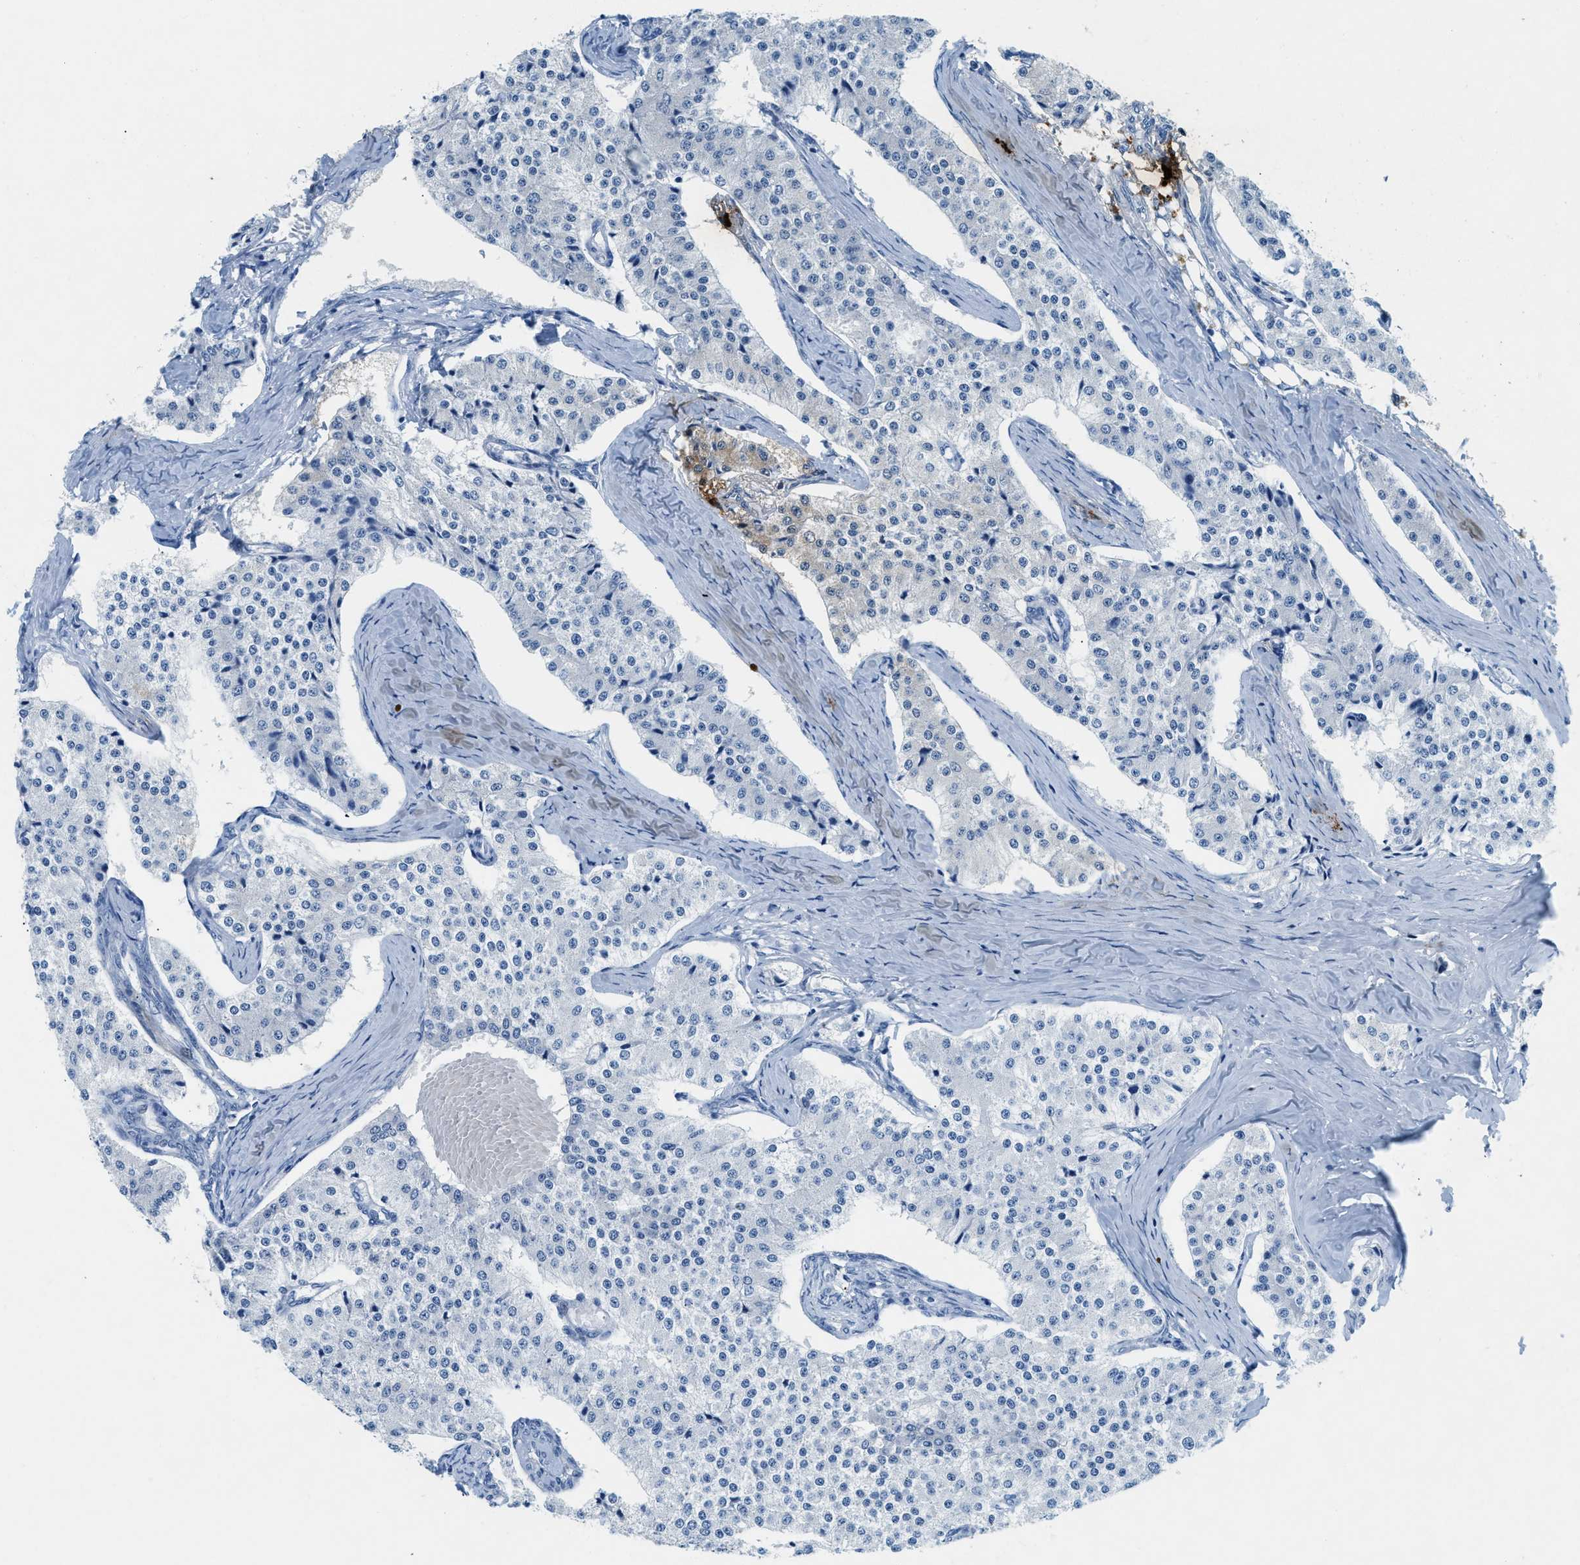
{"staining": {"intensity": "negative", "quantity": "none", "location": "none"}, "tissue": "carcinoid", "cell_type": "Tumor cells", "image_type": "cancer", "snomed": [{"axis": "morphology", "description": "Carcinoid, malignant, NOS"}, {"axis": "topography", "description": "Colon"}], "caption": "Carcinoid was stained to show a protein in brown. There is no significant positivity in tumor cells.", "gene": "TPSAB1", "patient": {"sex": "female", "age": 52}}